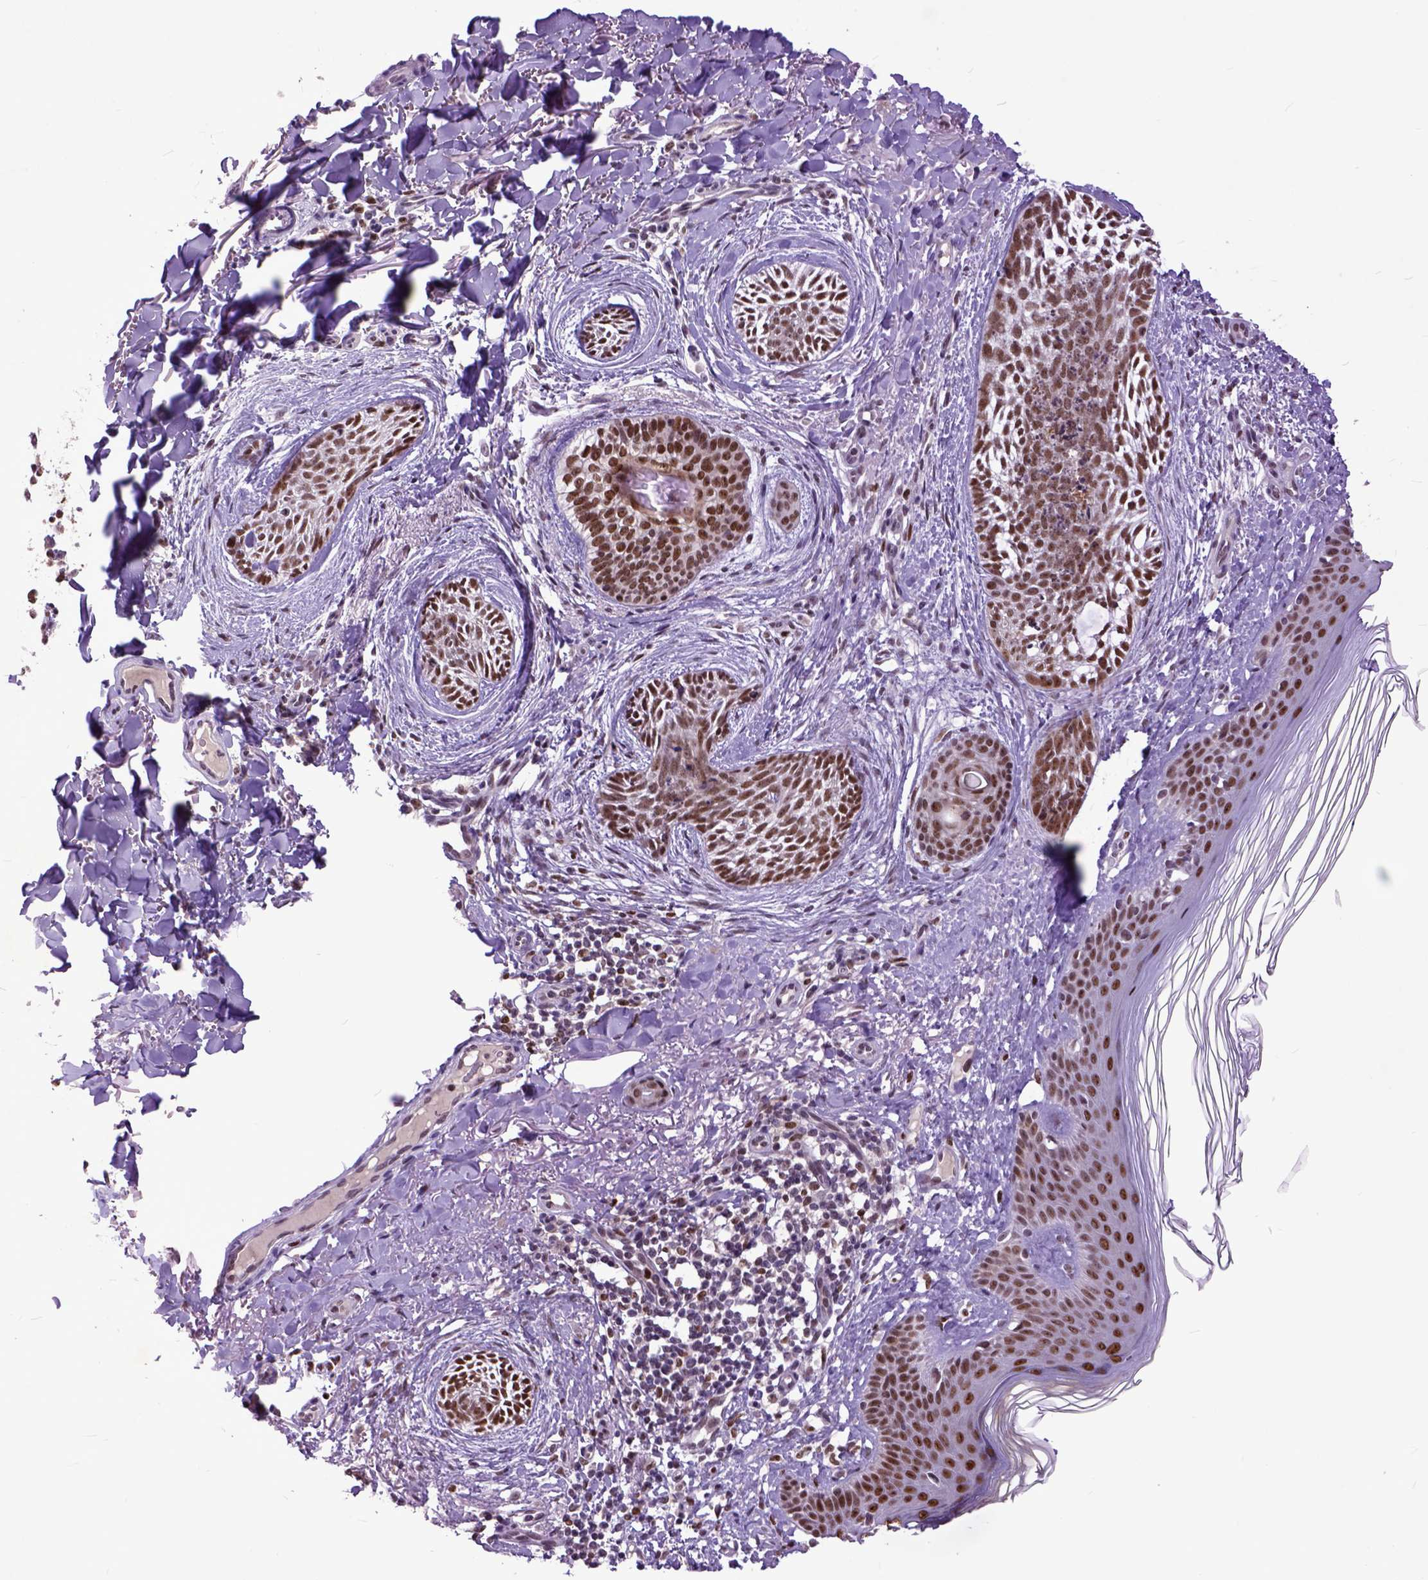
{"staining": {"intensity": "moderate", "quantity": ">75%", "location": "nuclear"}, "tissue": "skin cancer", "cell_type": "Tumor cells", "image_type": "cancer", "snomed": [{"axis": "morphology", "description": "Basal cell carcinoma"}, {"axis": "topography", "description": "Skin"}], "caption": "Approximately >75% of tumor cells in human basal cell carcinoma (skin) reveal moderate nuclear protein expression as visualized by brown immunohistochemical staining.", "gene": "RCC2", "patient": {"sex": "female", "age": 68}}